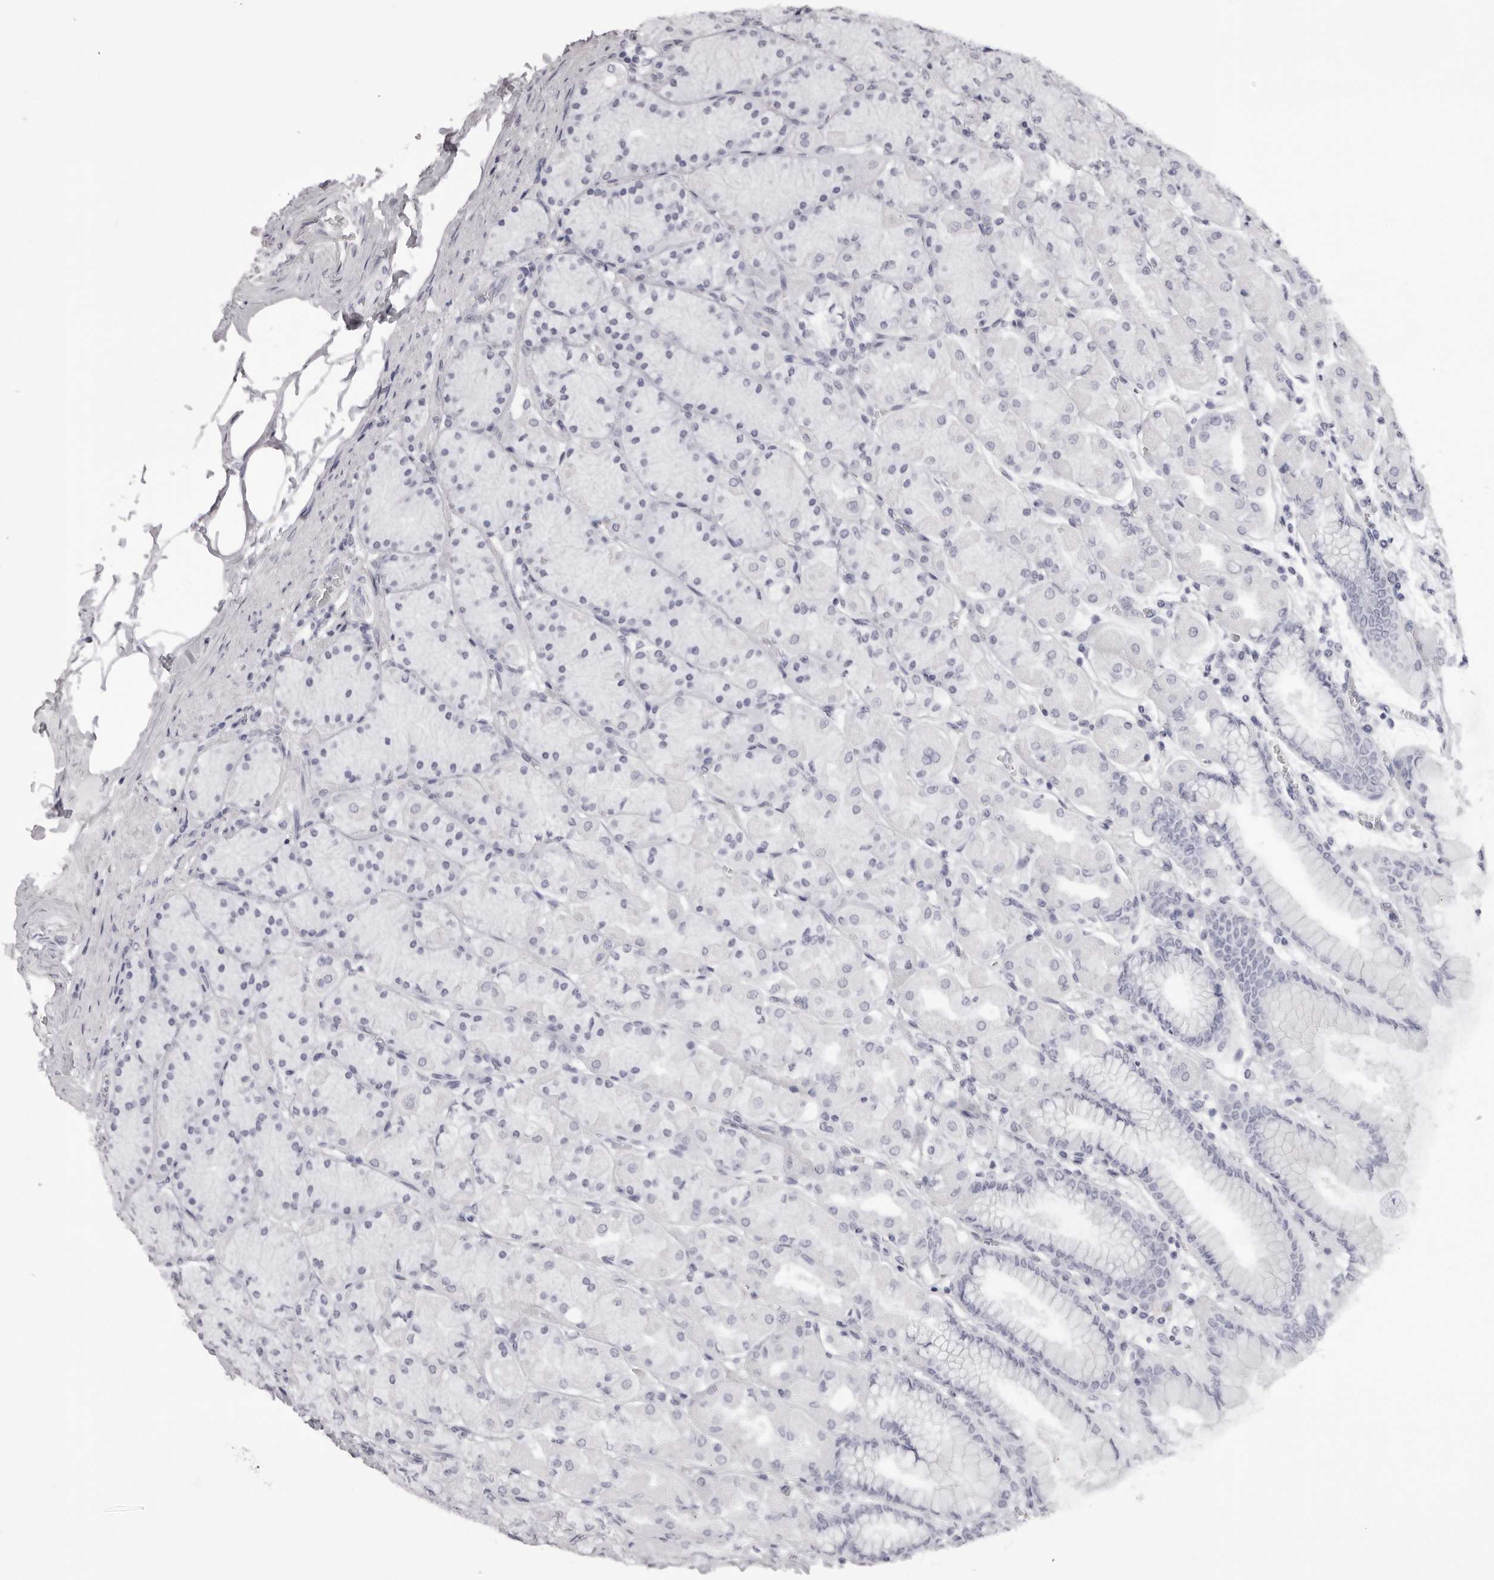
{"staining": {"intensity": "negative", "quantity": "none", "location": "none"}, "tissue": "stomach", "cell_type": "Glandular cells", "image_type": "normal", "snomed": [{"axis": "morphology", "description": "Normal tissue, NOS"}, {"axis": "topography", "description": "Stomach, upper"}], "caption": "Glandular cells are negative for brown protein staining in benign stomach. Brightfield microscopy of IHC stained with DAB (brown) and hematoxylin (blue), captured at high magnification.", "gene": "RHO", "patient": {"sex": "female", "age": 56}}